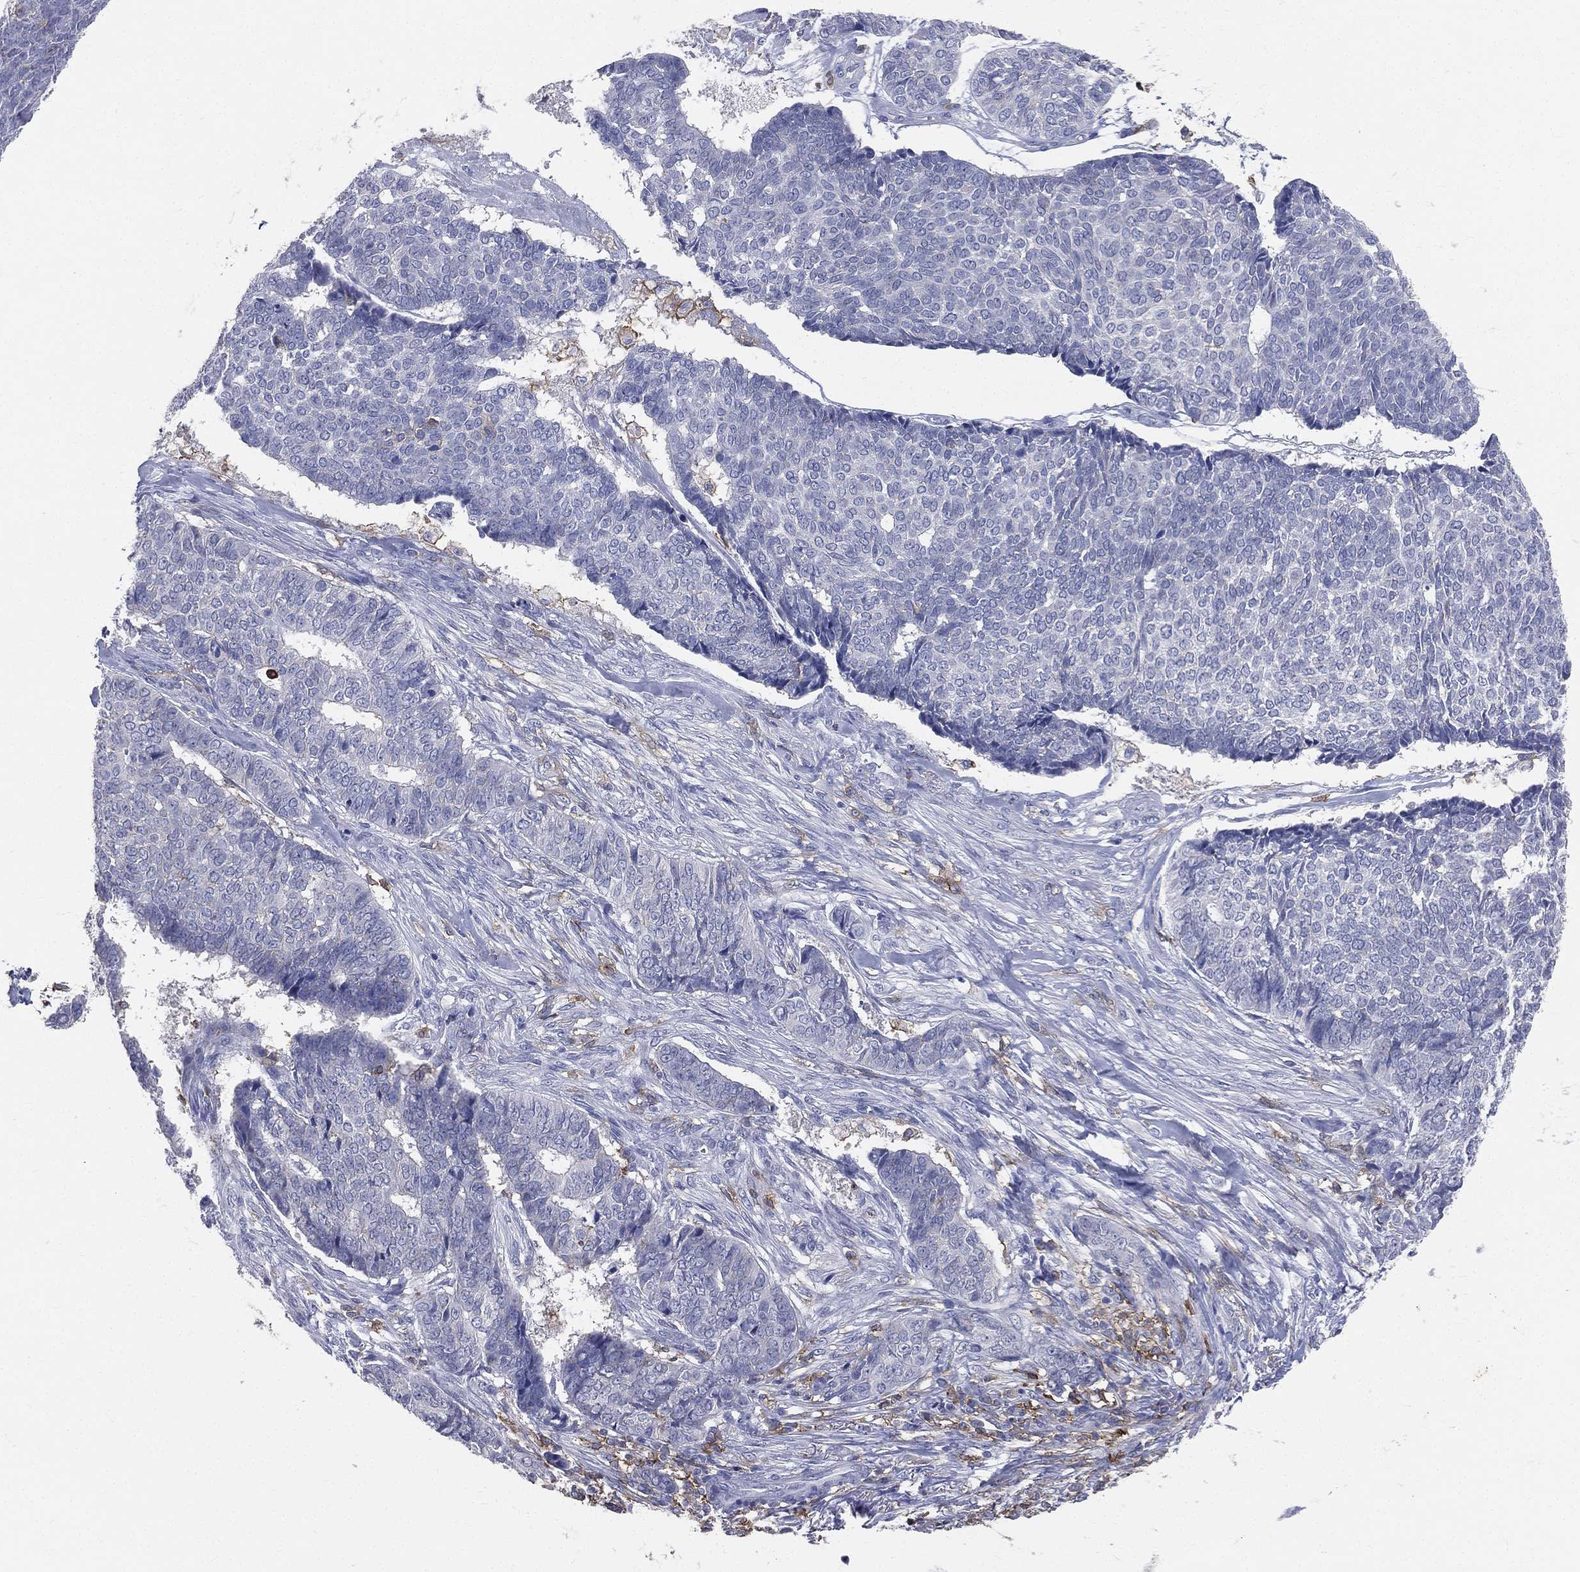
{"staining": {"intensity": "negative", "quantity": "none", "location": "none"}, "tissue": "skin cancer", "cell_type": "Tumor cells", "image_type": "cancer", "snomed": [{"axis": "morphology", "description": "Basal cell carcinoma"}, {"axis": "topography", "description": "Skin"}], "caption": "IHC of human skin cancer exhibits no expression in tumor cells.", "gene": "CD33", "patient": {"sex": "male", "age": 86}}